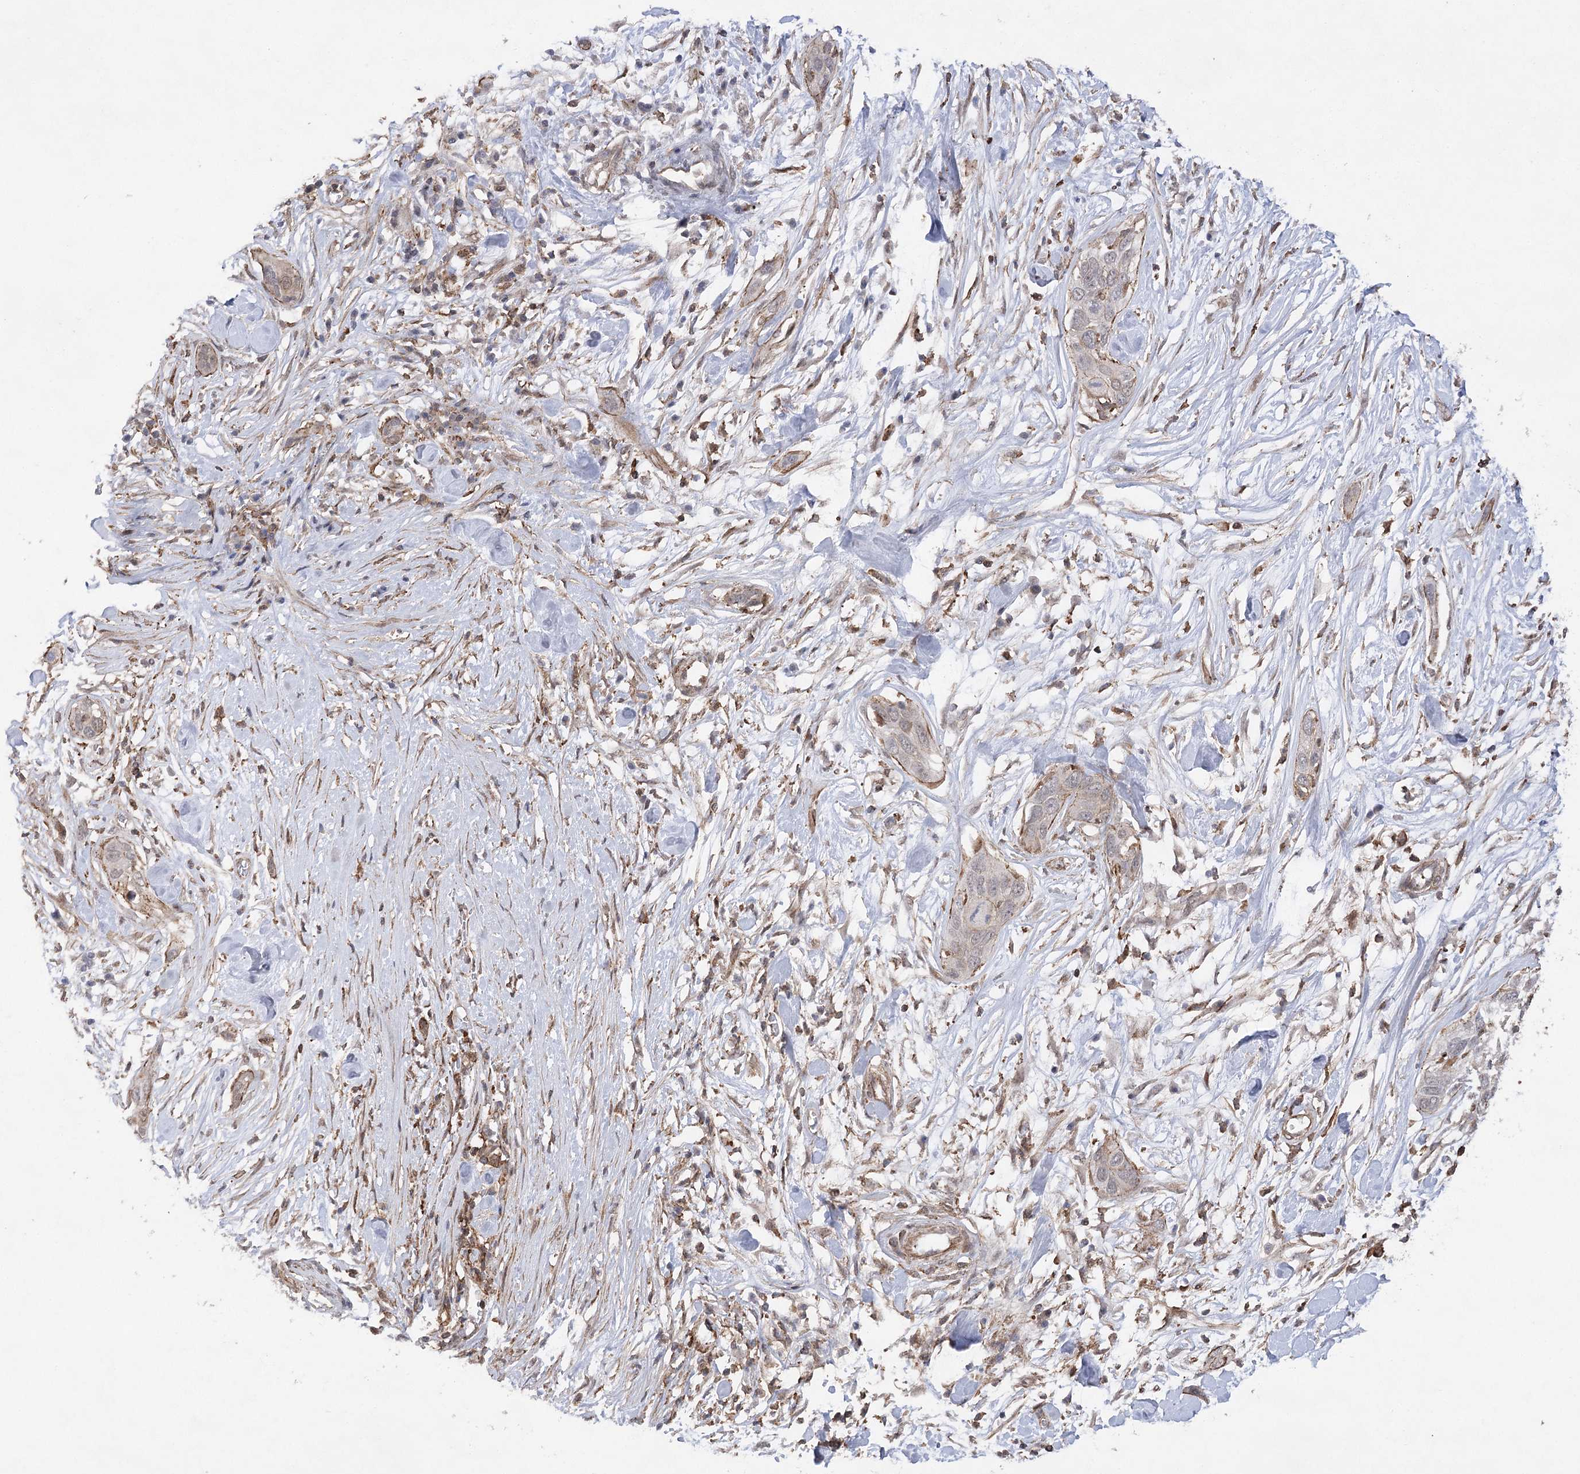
{"staining": {"intensity": "negative", "quantity": "none", "location": "none"}, "tissue": "pancreatic cancer", "cell_type": "Tumor cells", "image_type": "cancer", "snomed": [{"axis": "morphology", "description": "Adenocarcinoma, NOS"}, {"axis": "topography", "description": "Pancreas"}], "caption": "Tumor cells are negative for protein expression in human pancreatic adenocarcinoma.", "gene": "OBSL1", "patient": {"sex": "female", "age": 60}}